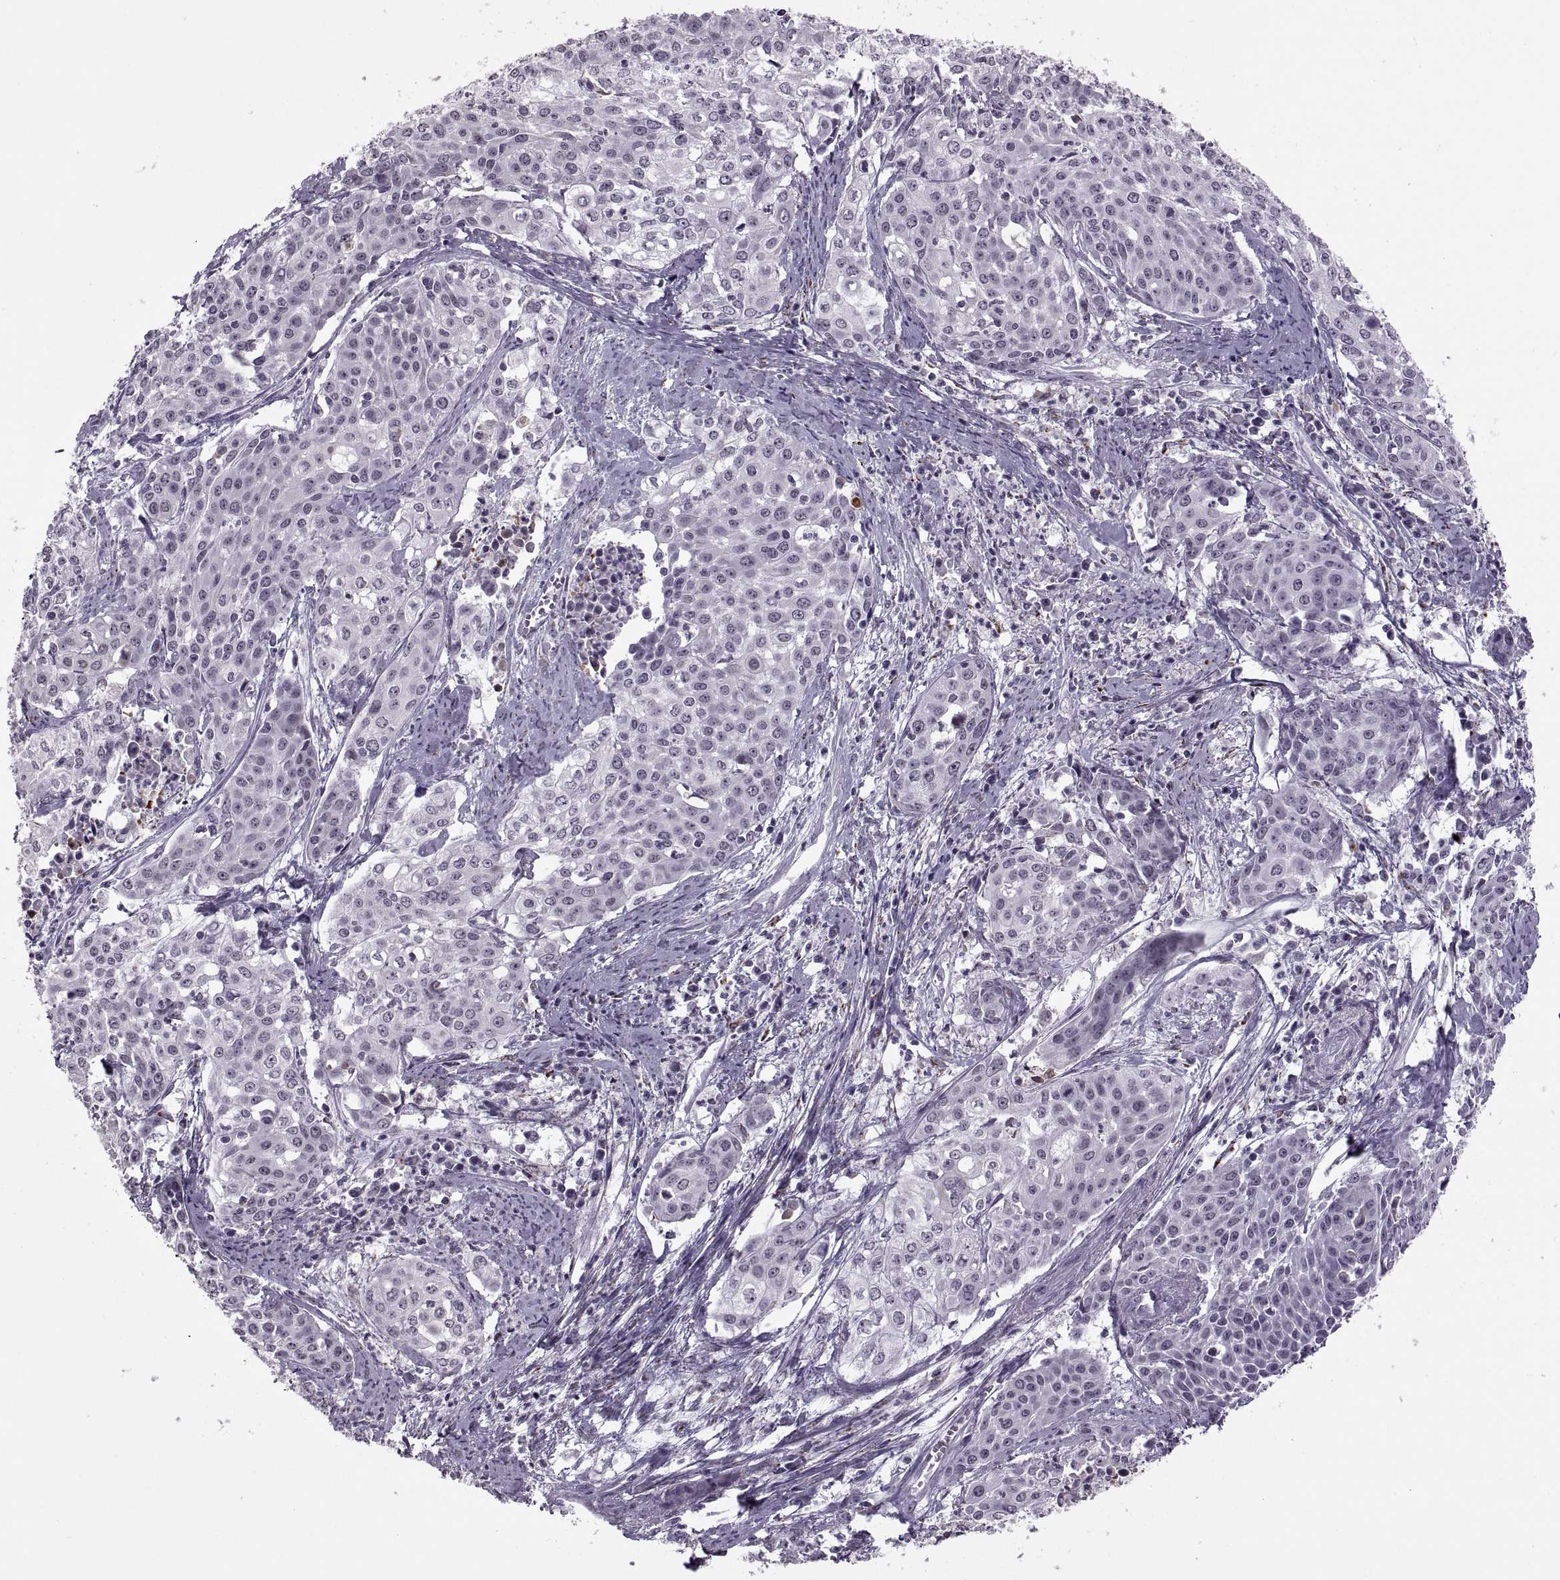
{"staining": {"intensity": "negative", "quantity": "none", "location": "none"}, "tissue": "cervical cancer", "cell_type": "Tumor cells", "image_type": "cancer", "snomed": [{"axis": "morphology", "description": "Squamous cell carcinoma, NOS"}, {"axis": "topography", "description": "Cervix"}], "caption": "A high-resolution photomicrograph shows immunohistochemistry staining of cervical squamous cell carcinoma, which demonstrates no significant staining in tumor cells. (Stains: DAB (3,3'-diaminobenzidine) immunohistochemistry with hematoxylin counter stain, Microscopy: brightfield microscopy at high magnification).", "gene": "OTP", "patient": {"sex": "female", "age": 39}}